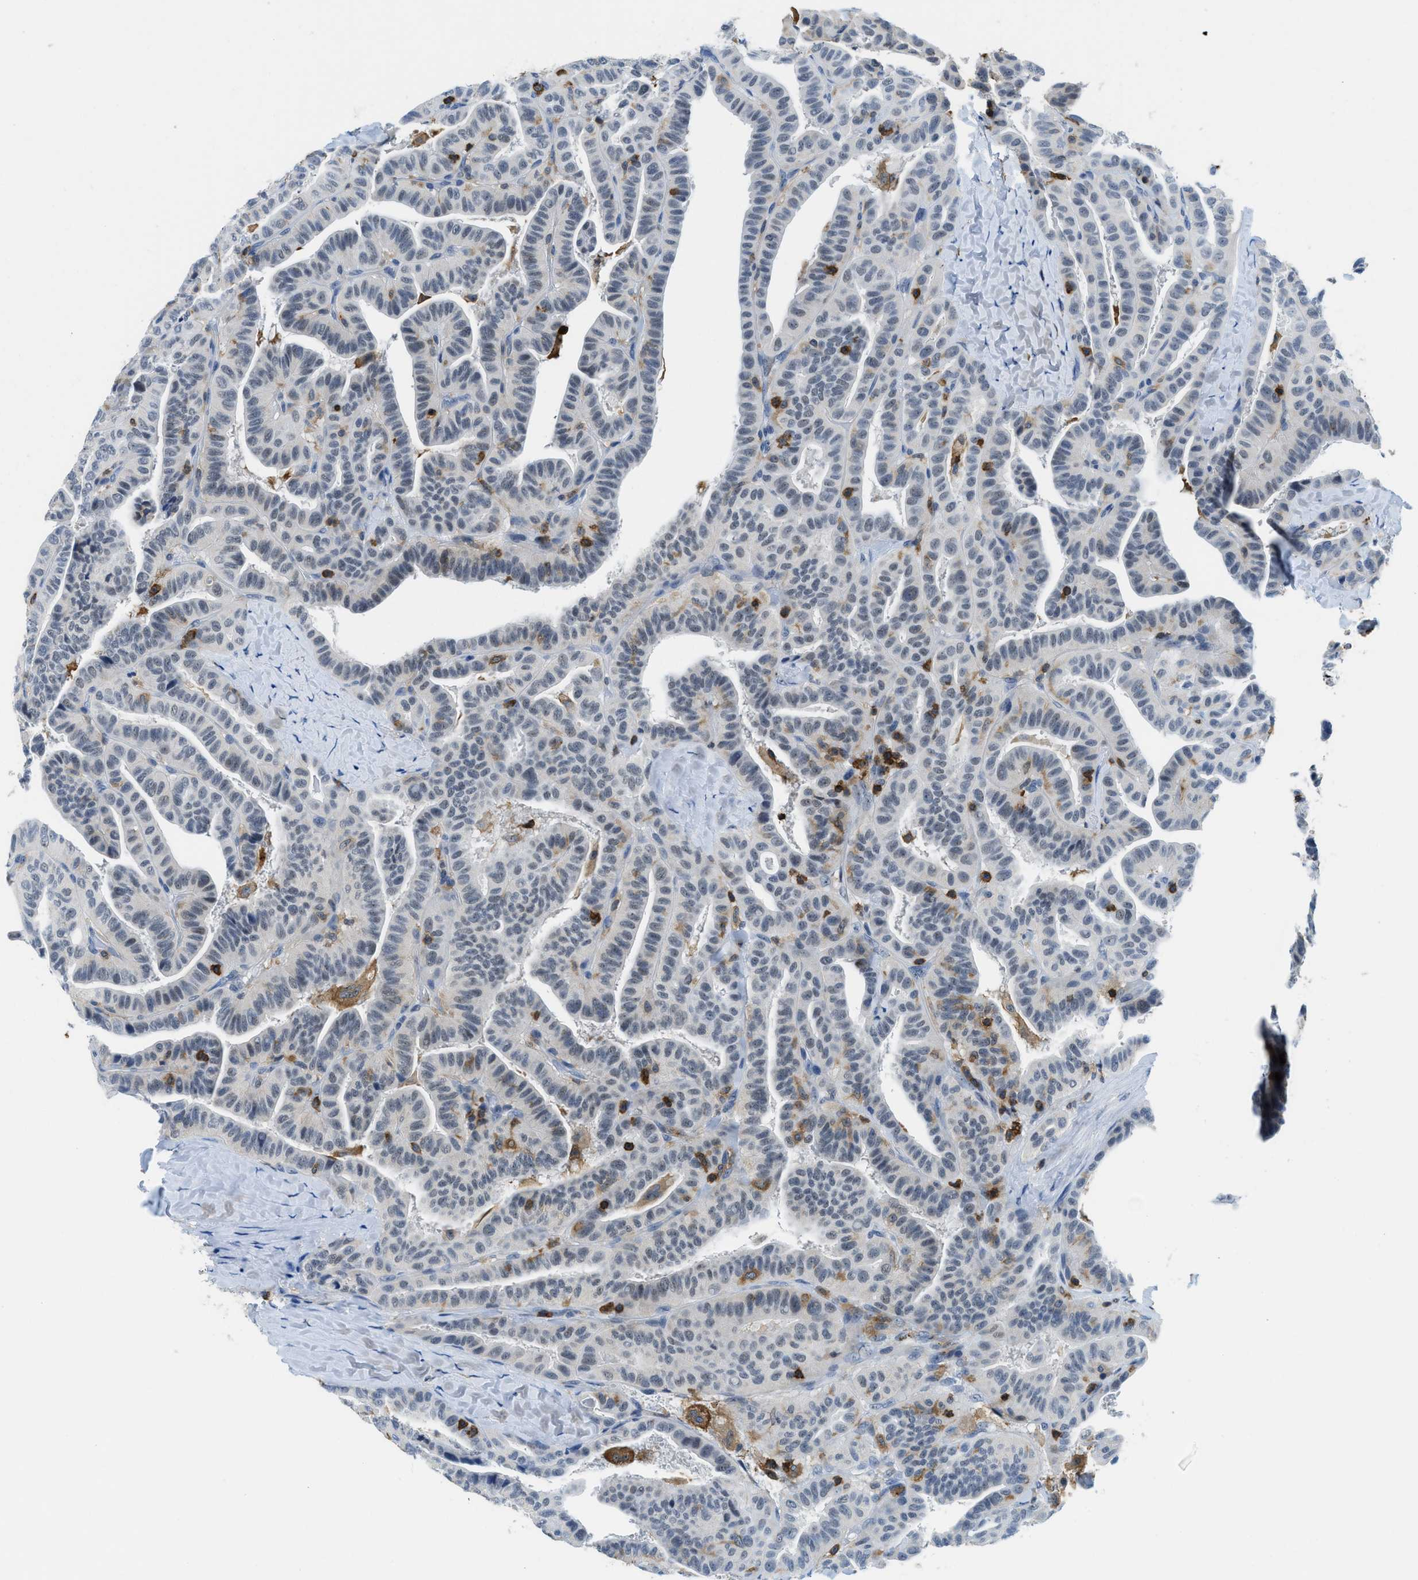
{"staining": {"intensity": "negative", "quantity": "none", "location": "none"}, "tissue": "thyroid cancer", "cell_type": "Tumor cells", "image_type": "cancer", "snomed": [{"axis": "morphology", "description": "Papillary adenocarcinoma, NOS"}, {"axis": "topography", "description": "Thyroid gland"}], "caption": "High power microscopy image of an immunohistochemistry (IHC) histopathology image of papillary adenocarcinoma (thyroid), revealing no significant positivity in tumor cells.", "gene": "FAM151A", "patient": {"sex": "male", "age": 77}}